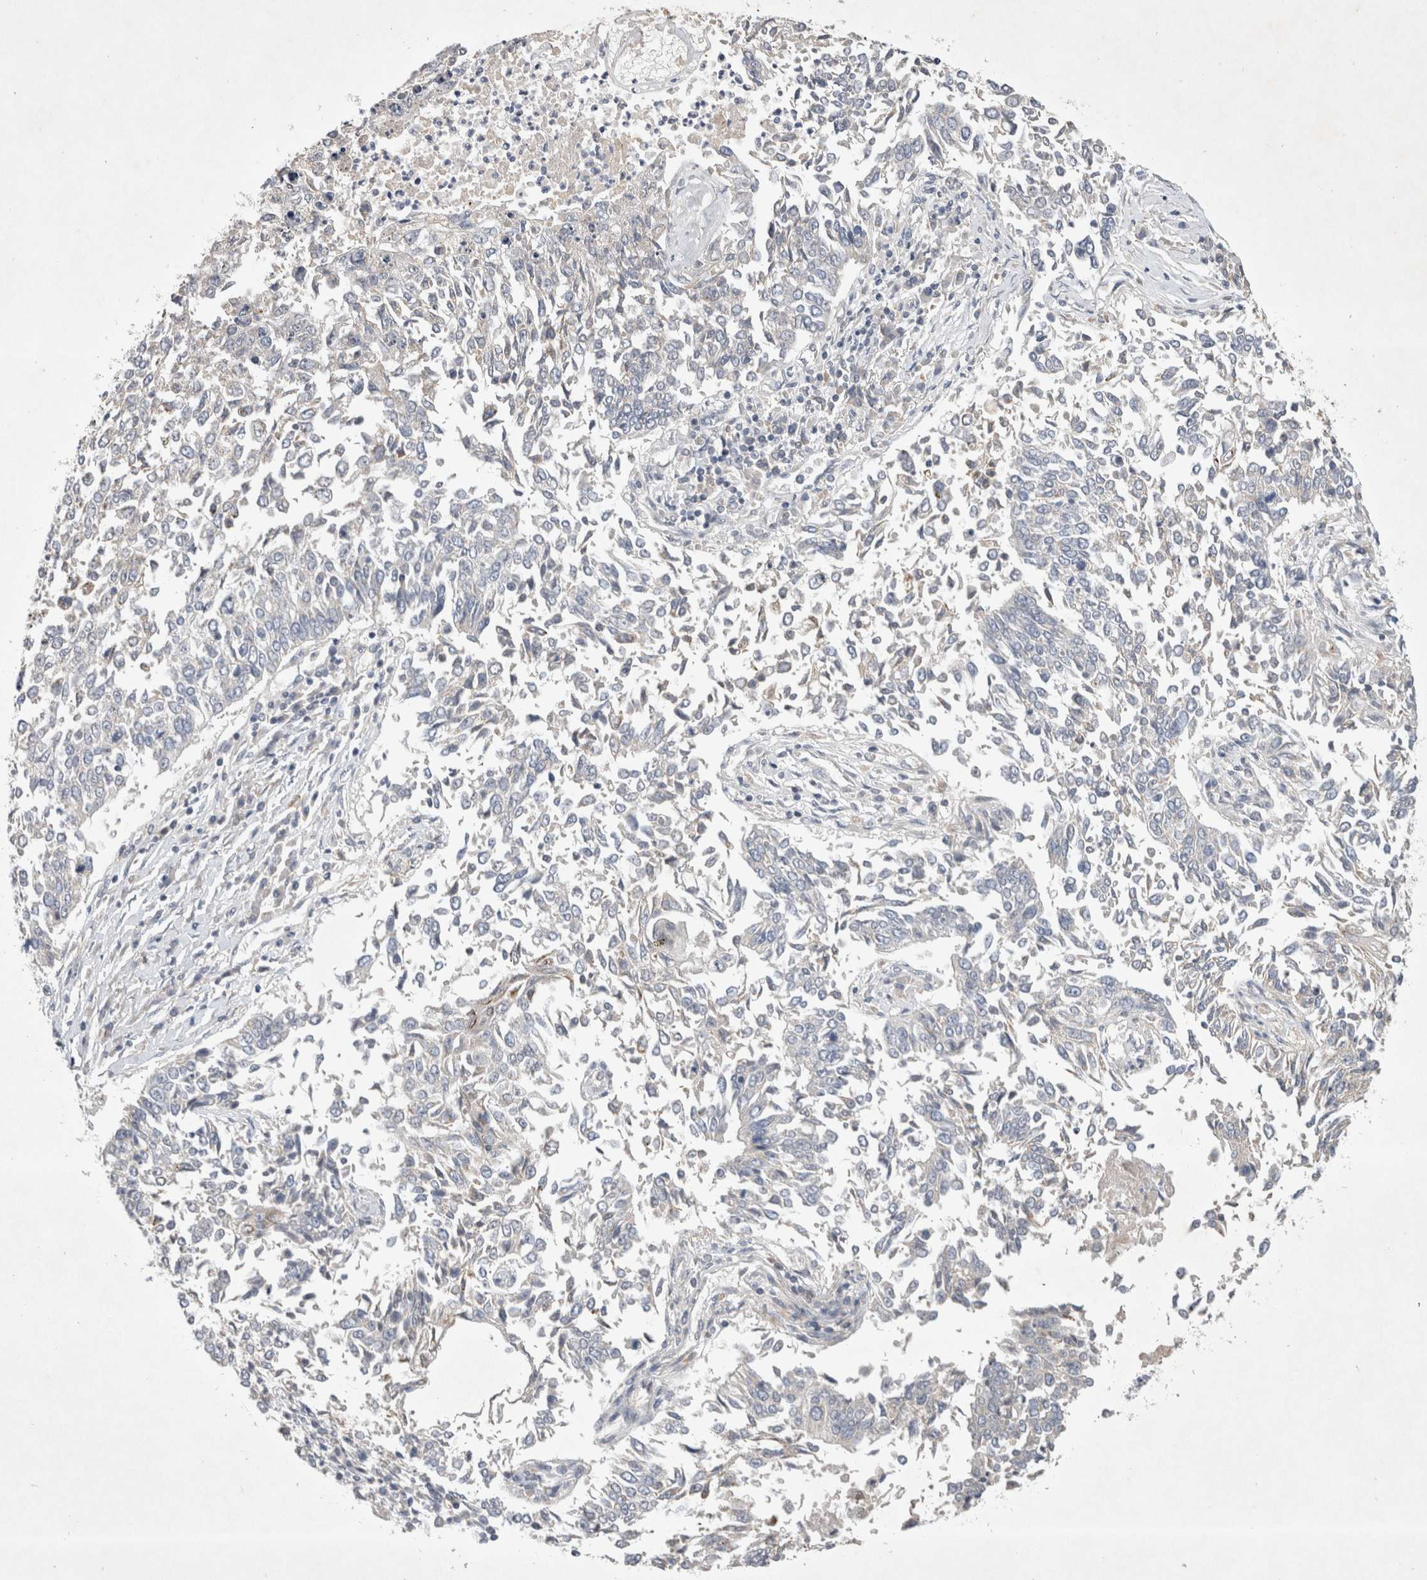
{"staining": {"intensity": "negative", "quantity": "none", "location": "none"}, "tissue": "lung cancer", "cell_type": "Tumor cells", "image_type": "cancer", "snomed": [{"axis": "morphology", "description": "Normal tissue, NOS"}, {"axis": "morphology", "description": "Squamous cell carcinoma, NOS"}, {"axis": "topography", "description": "Cartilage tissue"}, {"axis": "topography", "description": "Bronchus"}, {"axis": "topography", "description": "Lung"}, {"axis": "topography", "description": "Peripheral nerve tissue"}], "caption": "There is no significant staining in tumor cells of lung squamous cell carcinoma.", "gene": "SRD5A3", "patient": {"sex": "female", "age": 49}}